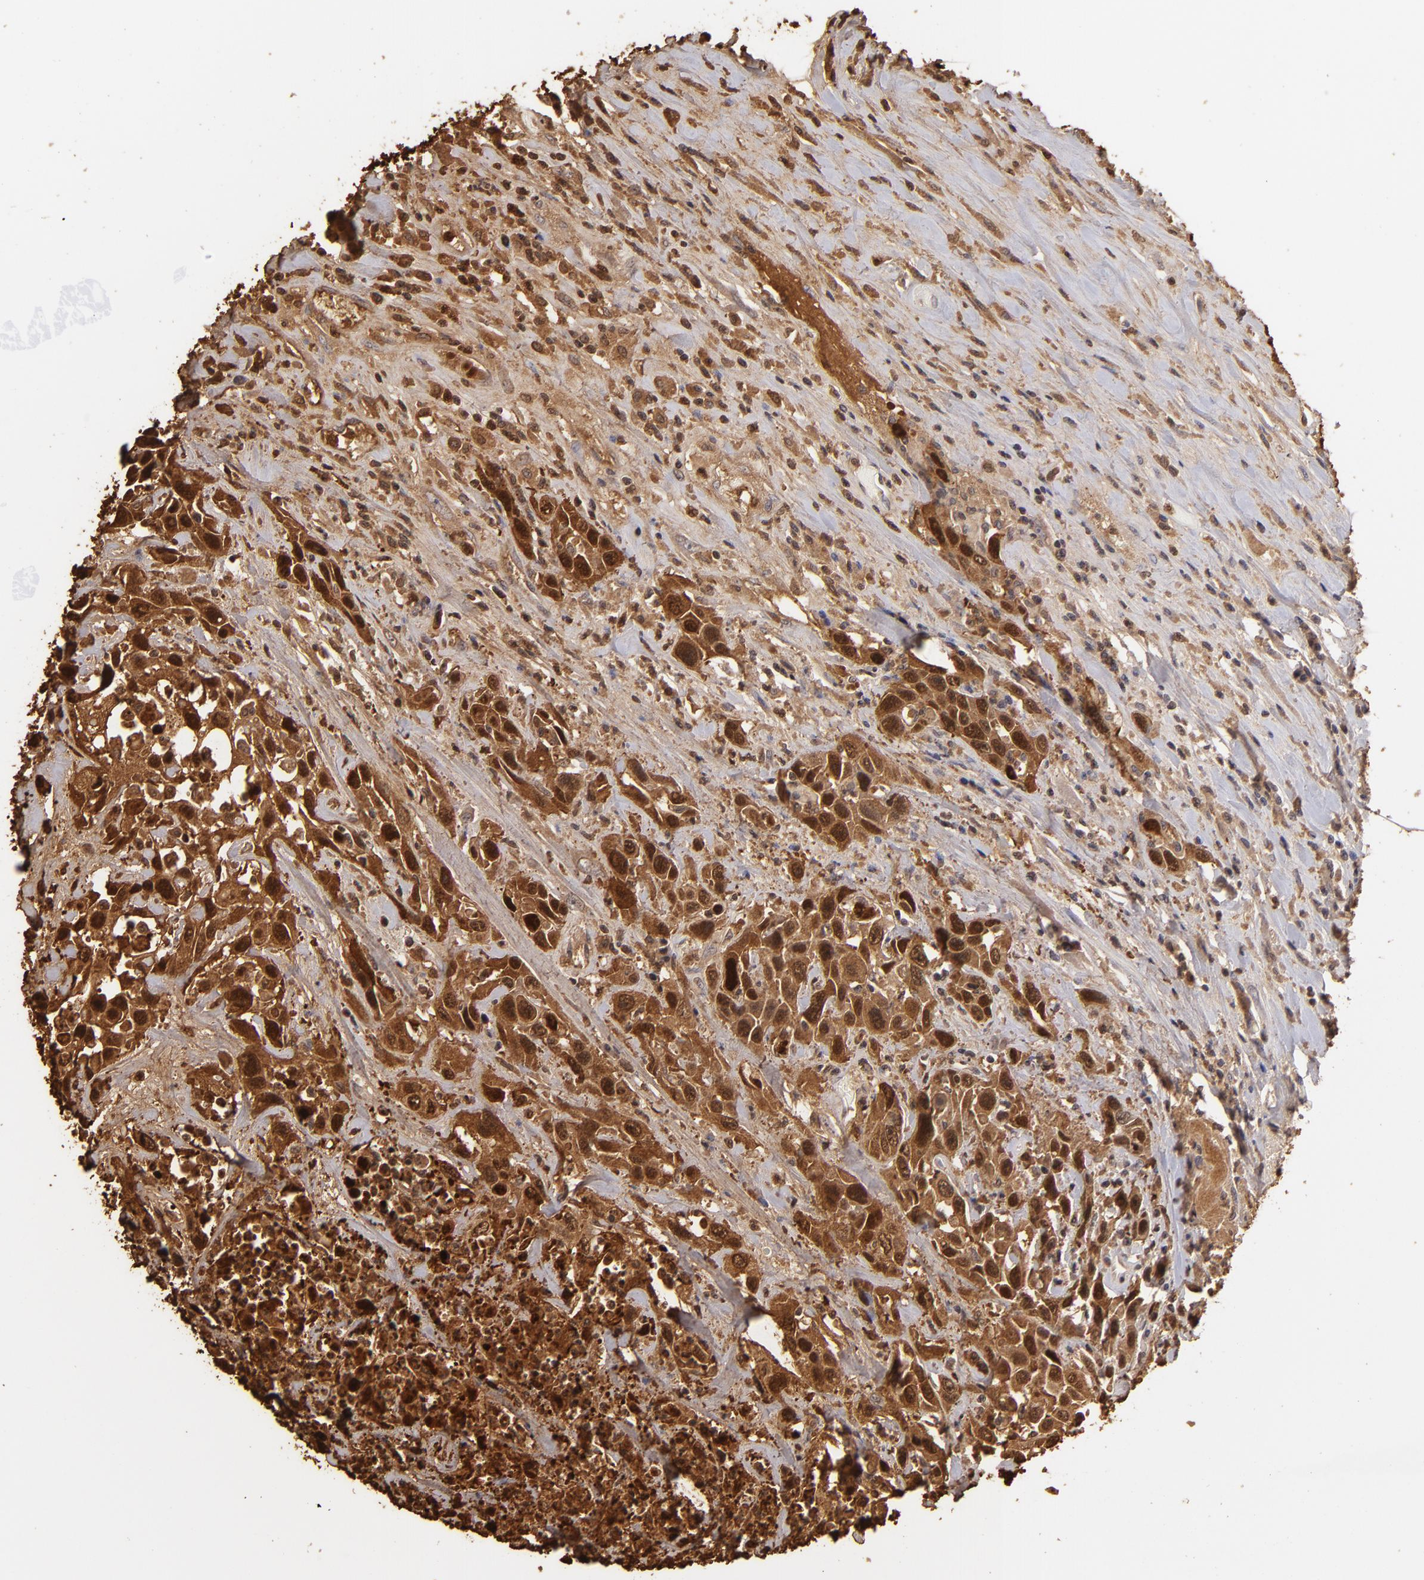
{"staining": {"intensity": "strong", "quantity": ">75%", "location": "cytoplasmic/membranous,nuclear"}, "tissue": "urothelial cancer", "cell_type": "Tumor cells", "image_type": "cancer", "snomed": [{"axis": "morphology", "description": "Urothelial carcinoma, High grade"}, {"axis": "topography", "description": "Urinary bladder"}], "caption": "Urothelial carcinoma (high-grade) stained with DAB (3,3'-diaminobenzidine) IHC reveals high levels of strong cytoplasmic/membranous and nuclear expression in about >75% of tumor cells. (DAB (3,3'-diaminobenzidine) IHC, brown staining for protein, blue staining for nuclei).", "gene": "S100A2", "patient": {"sex": "female", "age": 84}}